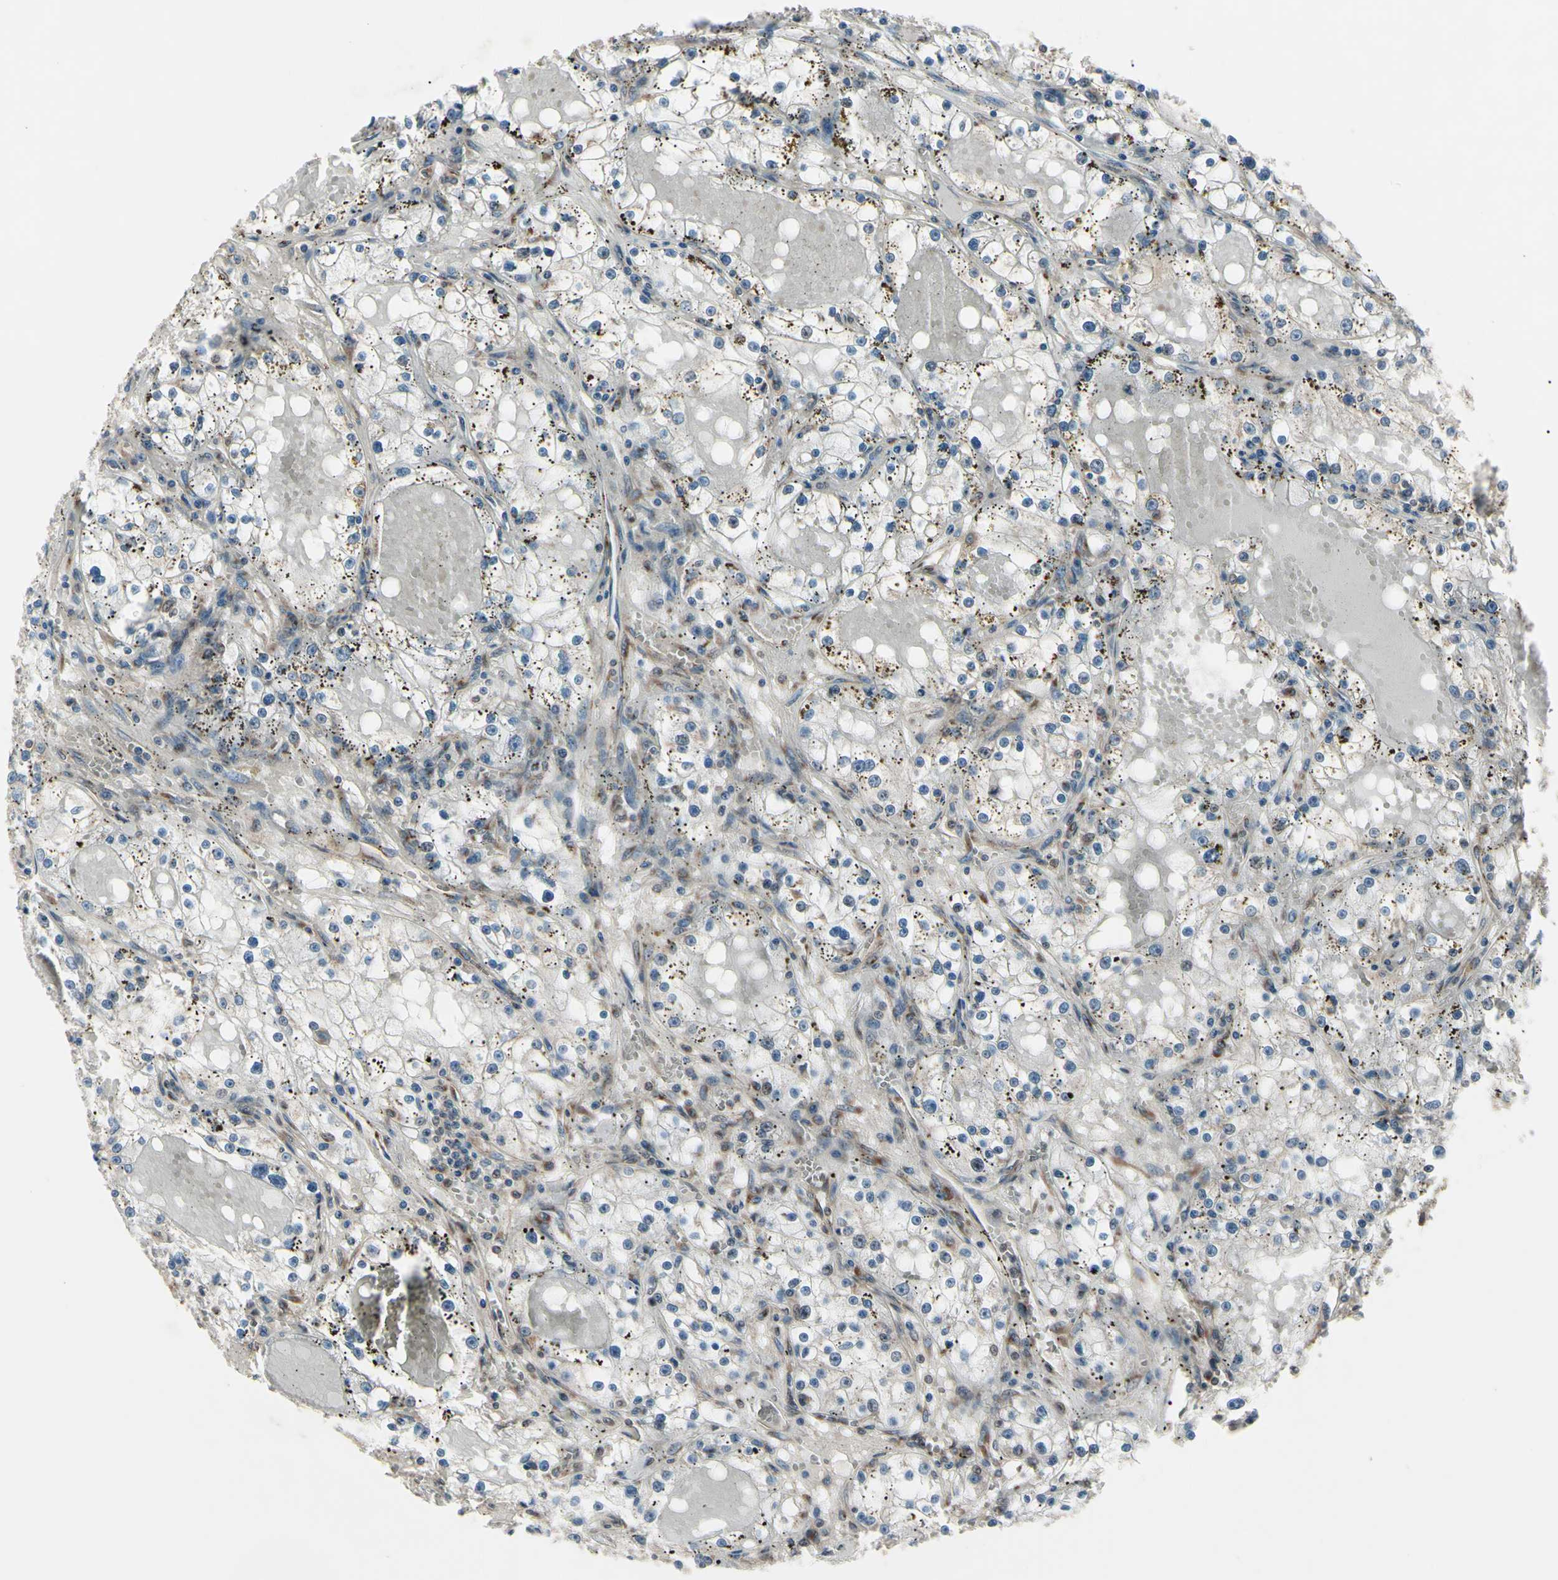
{"staining": {"intensity": "negative", "quantity": "none", "location": "none"}, "tissue": "renal cancer", "cell_type": "Tumor cells", "image_type": "cancer", "snomed": [{"axis": "morphology", "description": "Adenocarcinoma, NOS"}, {"axis": "topography", "description": "Kidney"}], "caption": "Tumor cells show no significant protein expression in adenocarcinoma (renal).", "gene": "MAPRE1", "patient": {"sex": "male", "age": 56}}